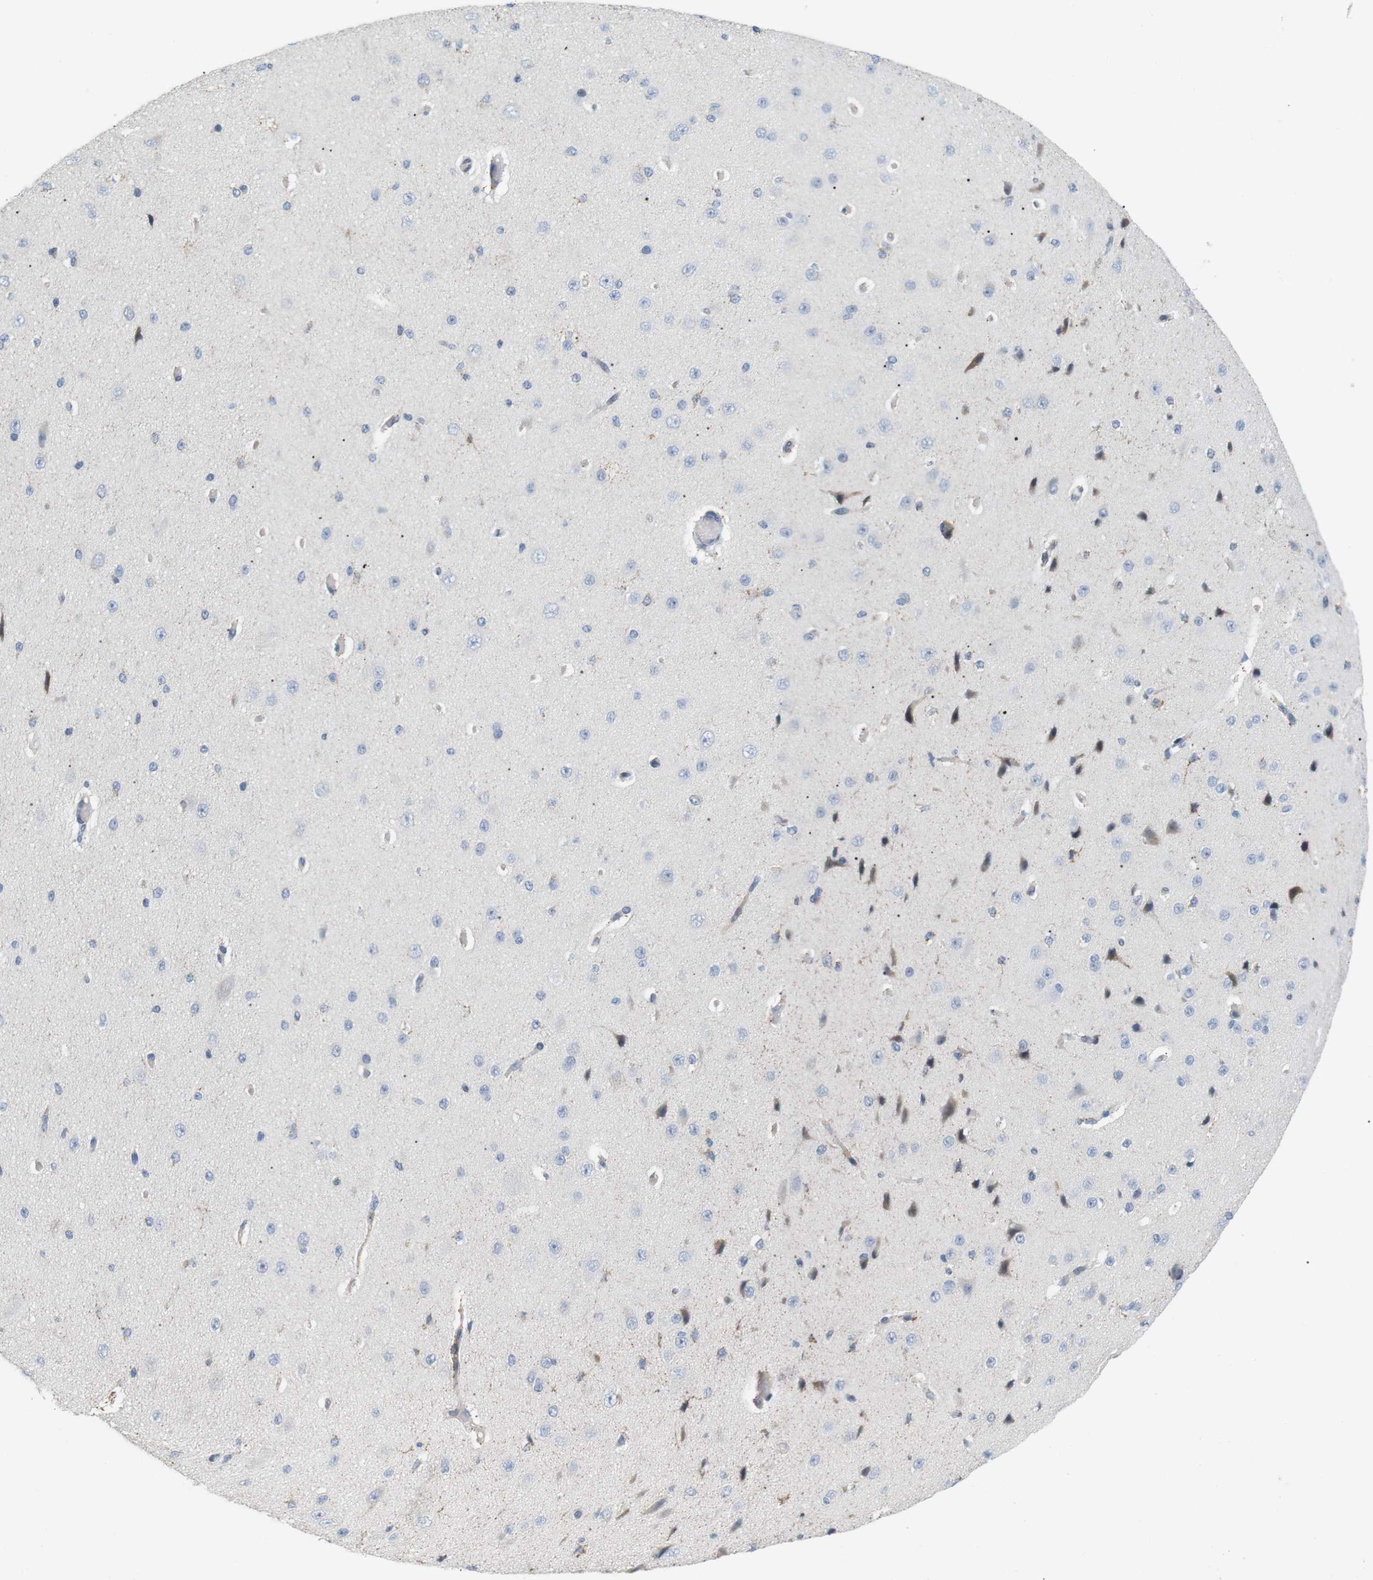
{"staining": {"intensity": "negative", "quantity": "none", "location": "none"}, "tissue": "cerebral cortex", "cell_type": "Endothelial cells", "image_type": "normal", "snomed": [{"axis": "morphology", "description": "Normal tissue, NOS"}, {"axis": "morphology", "description": "Developmental malformation"}, {"axis": "topography", "description": "Cerebral cortex"}], "caption": "This photomicrograph is of normal cerebral cortex stained with immunohistochemistry to label a protein in brown with the nuclei are counter-stained blue. There is no expression in endothelial cells.", "gene": "CD300E", "patient": {"sex": "female", "age": 30}}